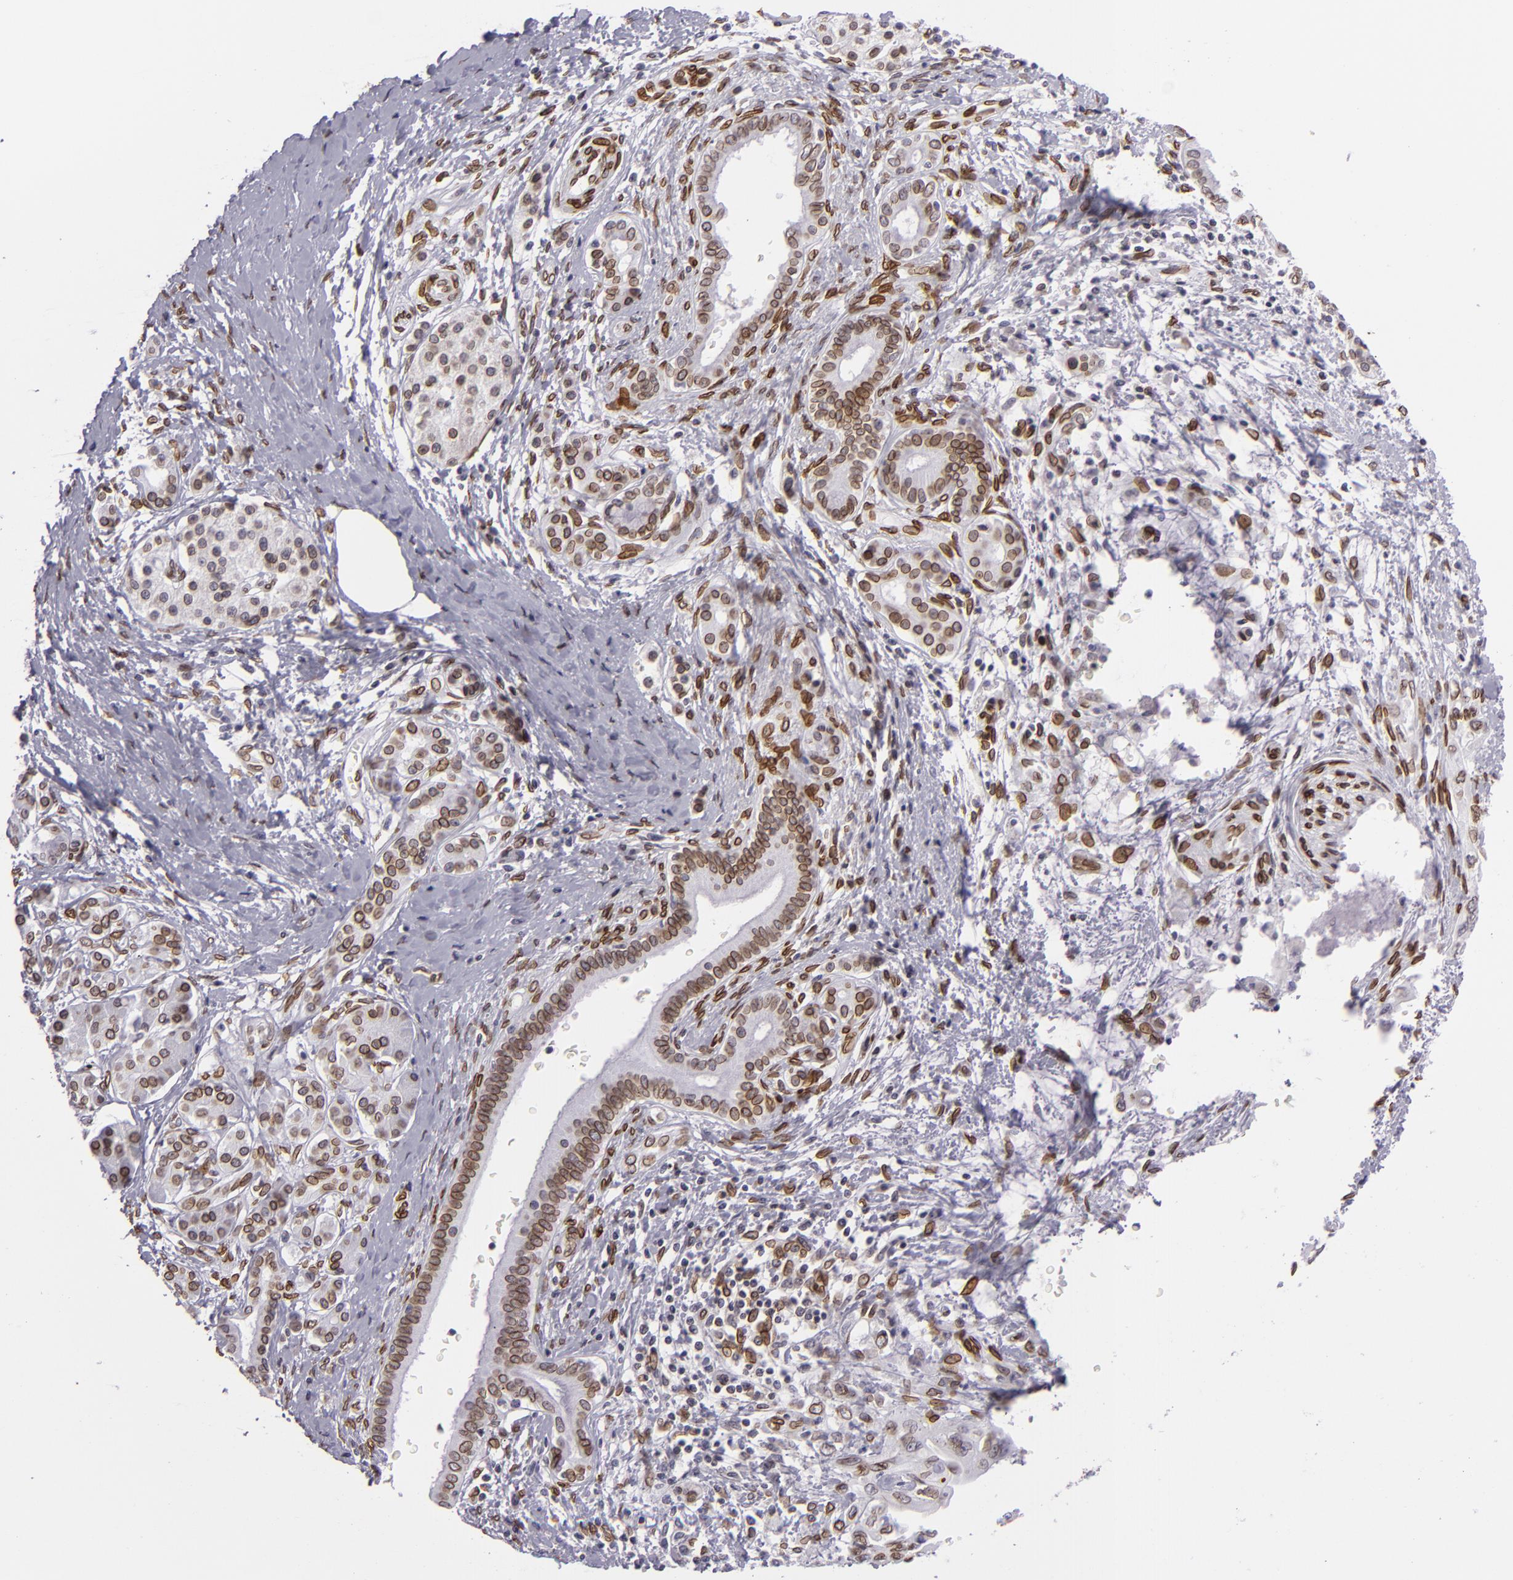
{"staining": {"intensity": "moderate", "quantity": "25%-75%", "location": "nuclear"}, "tissue": "pancreatic cancer", "cell_type": "Tumor cells", "image_type": "cancer", "snomed": [{"axis": "morphology", "description": "Adenocarcinoma, NOS"}, {"axis": "topography", "description": "Pancreas"}], "caption": "Immunohistochemistry of human pancreatic cancer (adenocarcinoma) reveals medium levels of moderate nuclear positivity in about 25%-75% of tumor cells.", "gene": "EMD", "patient": {"sex": "female", "age": 66}}